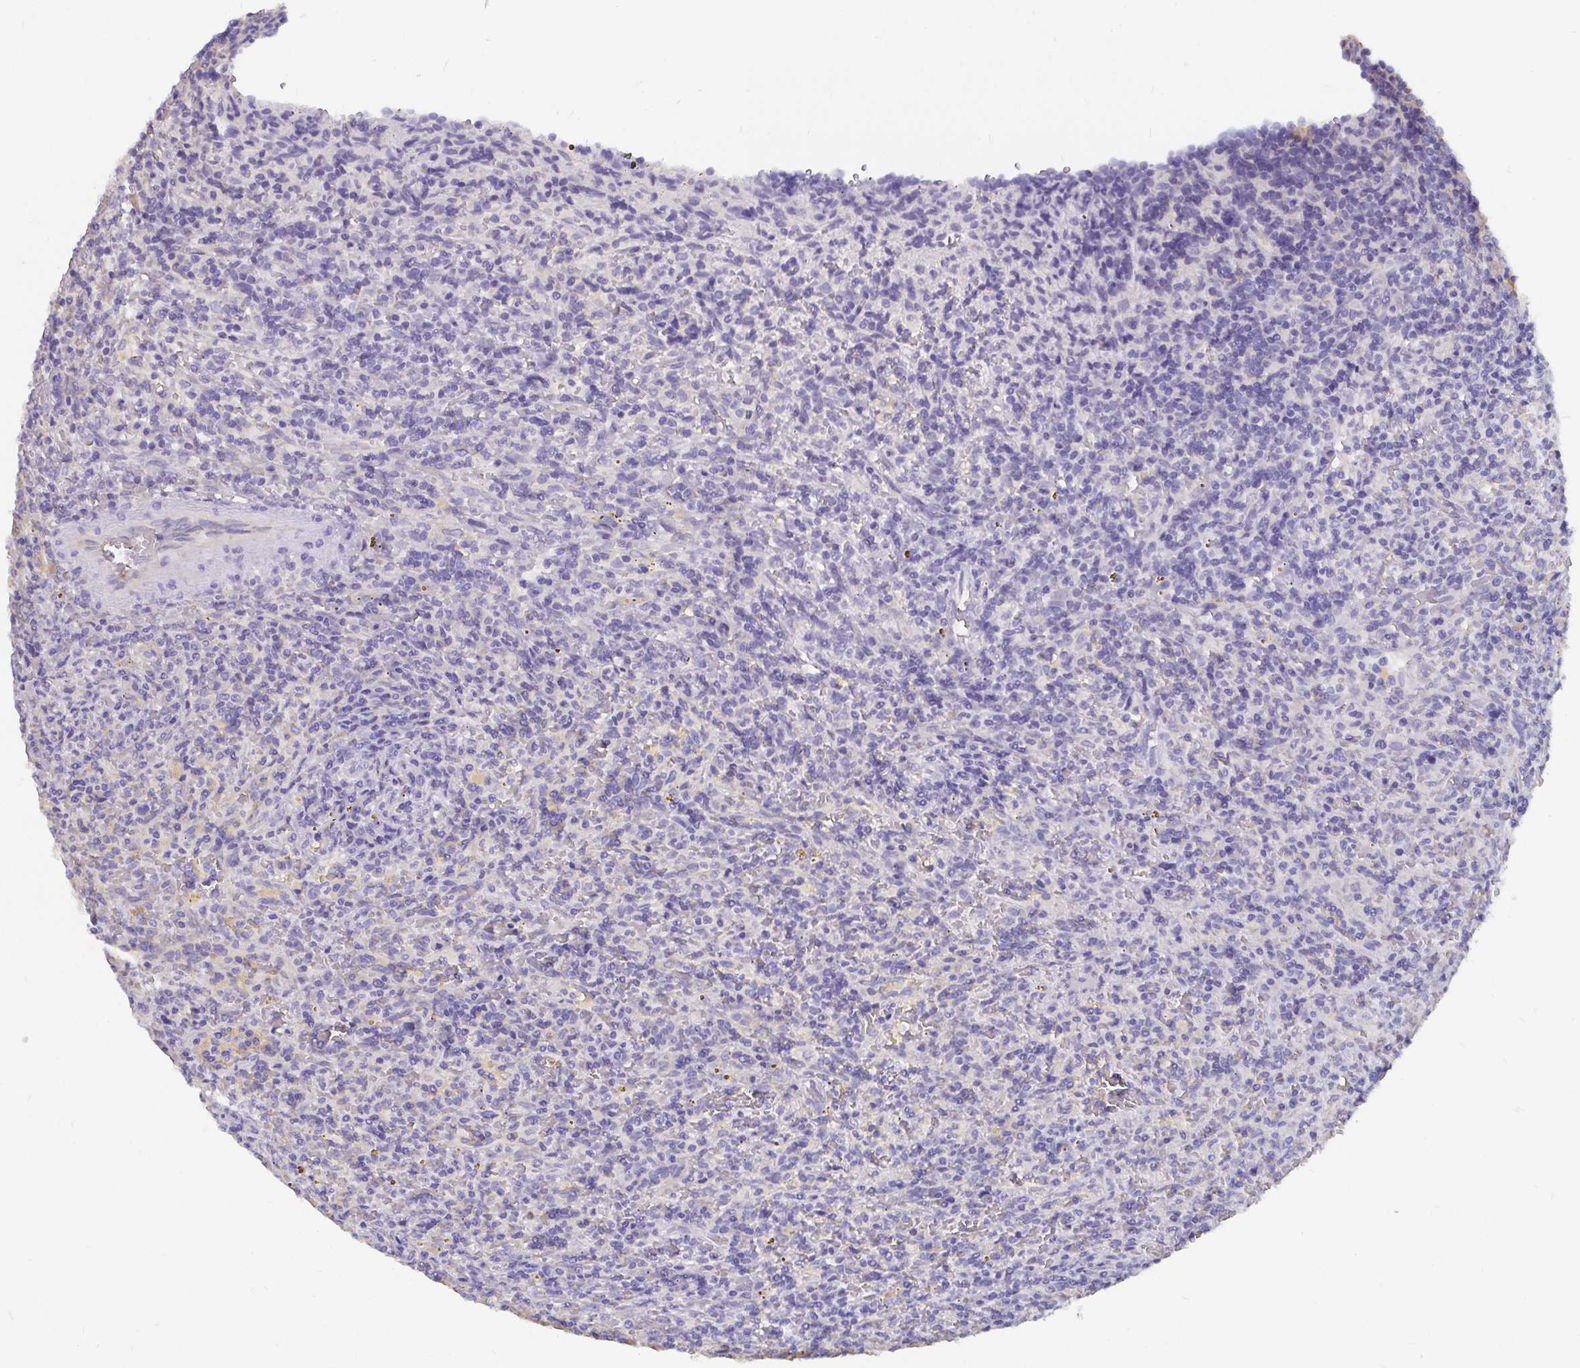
{"staining": {"intensity": "negative", "quantity": "none", "location": "none"}, "tissue": "lymphoma", "cell_type": "Tumor cells", "image_type": "cancer", "snomed": [{"axis": "morphology", "description": "Malignant lymphoma, non-Hodgkin's type, Low grade"}, {"axis": "topography", "description": "Spleen"}], "caption": "This is an IHC histopathology image of human malignant lymphoma, non-Hodgkin's type (low-grade). There is no expression in tumor cells.", "gene": "ADAMTS6", "patient": {"sex": "female", "age": 70}}